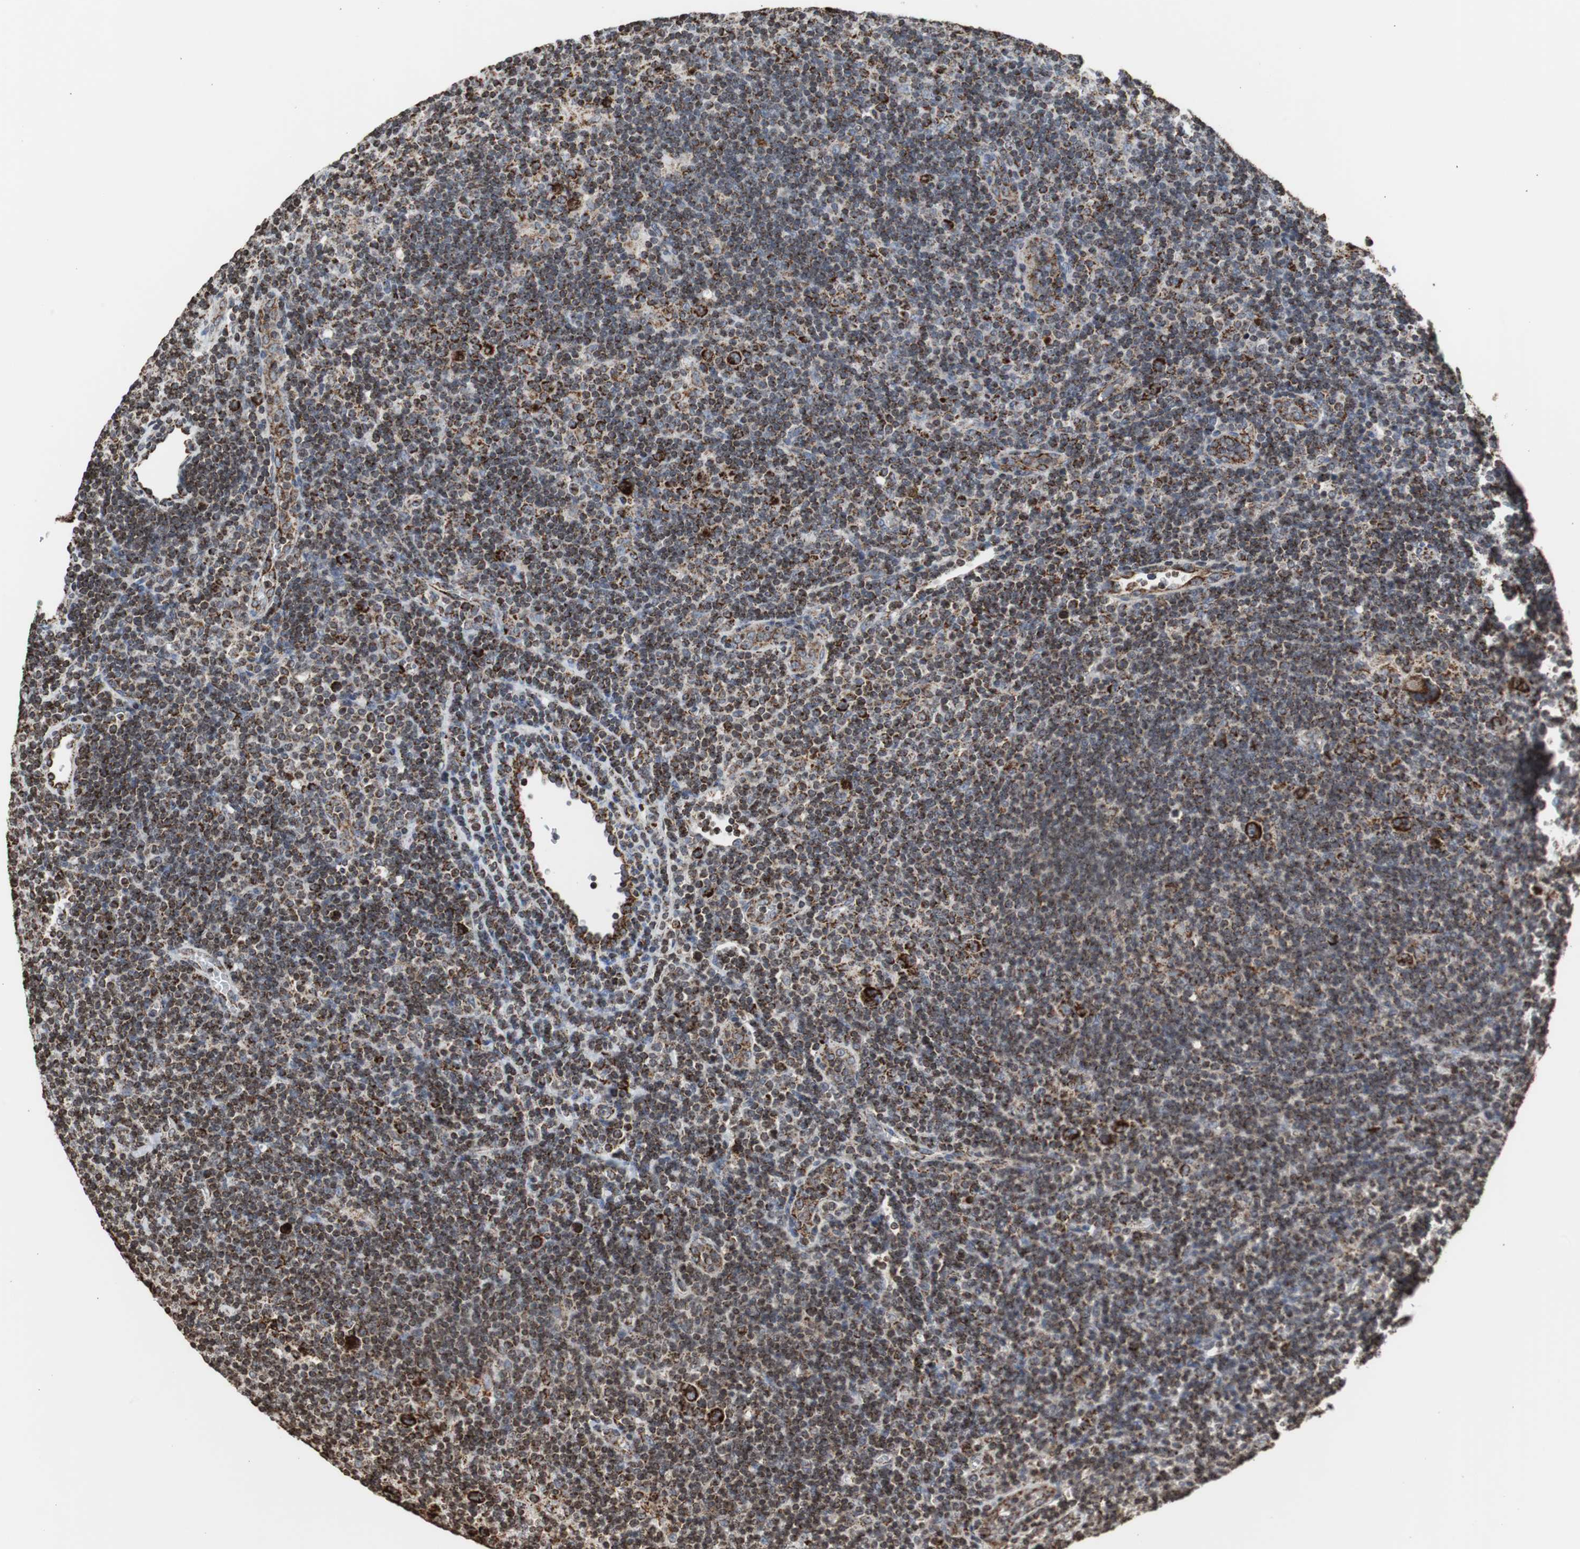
{"staining": {"intensity": "strong", "quantity": ">75%", "location": "cytoplasmic/membranous"}, "tissue": "lymphoma", "cell_type": "Tumor cells", "image_type": "cancer", "snomed": [{"axis": "morphology", "description": "Hodgkin's disease, NOS"}, {"axis": "topography", "description": "Lymph node"}], "caption": "Immunohistochemical staining of Hodgkin's disease shows high levels of strong cytoplasmic/membranous protein staining in approximately >75% of tumor cells. The protein of interest is shown in brown color, while the nuclei are stained blue.", "gene": "HSPA9", "patient": {"sex": "female", "age": 57}}